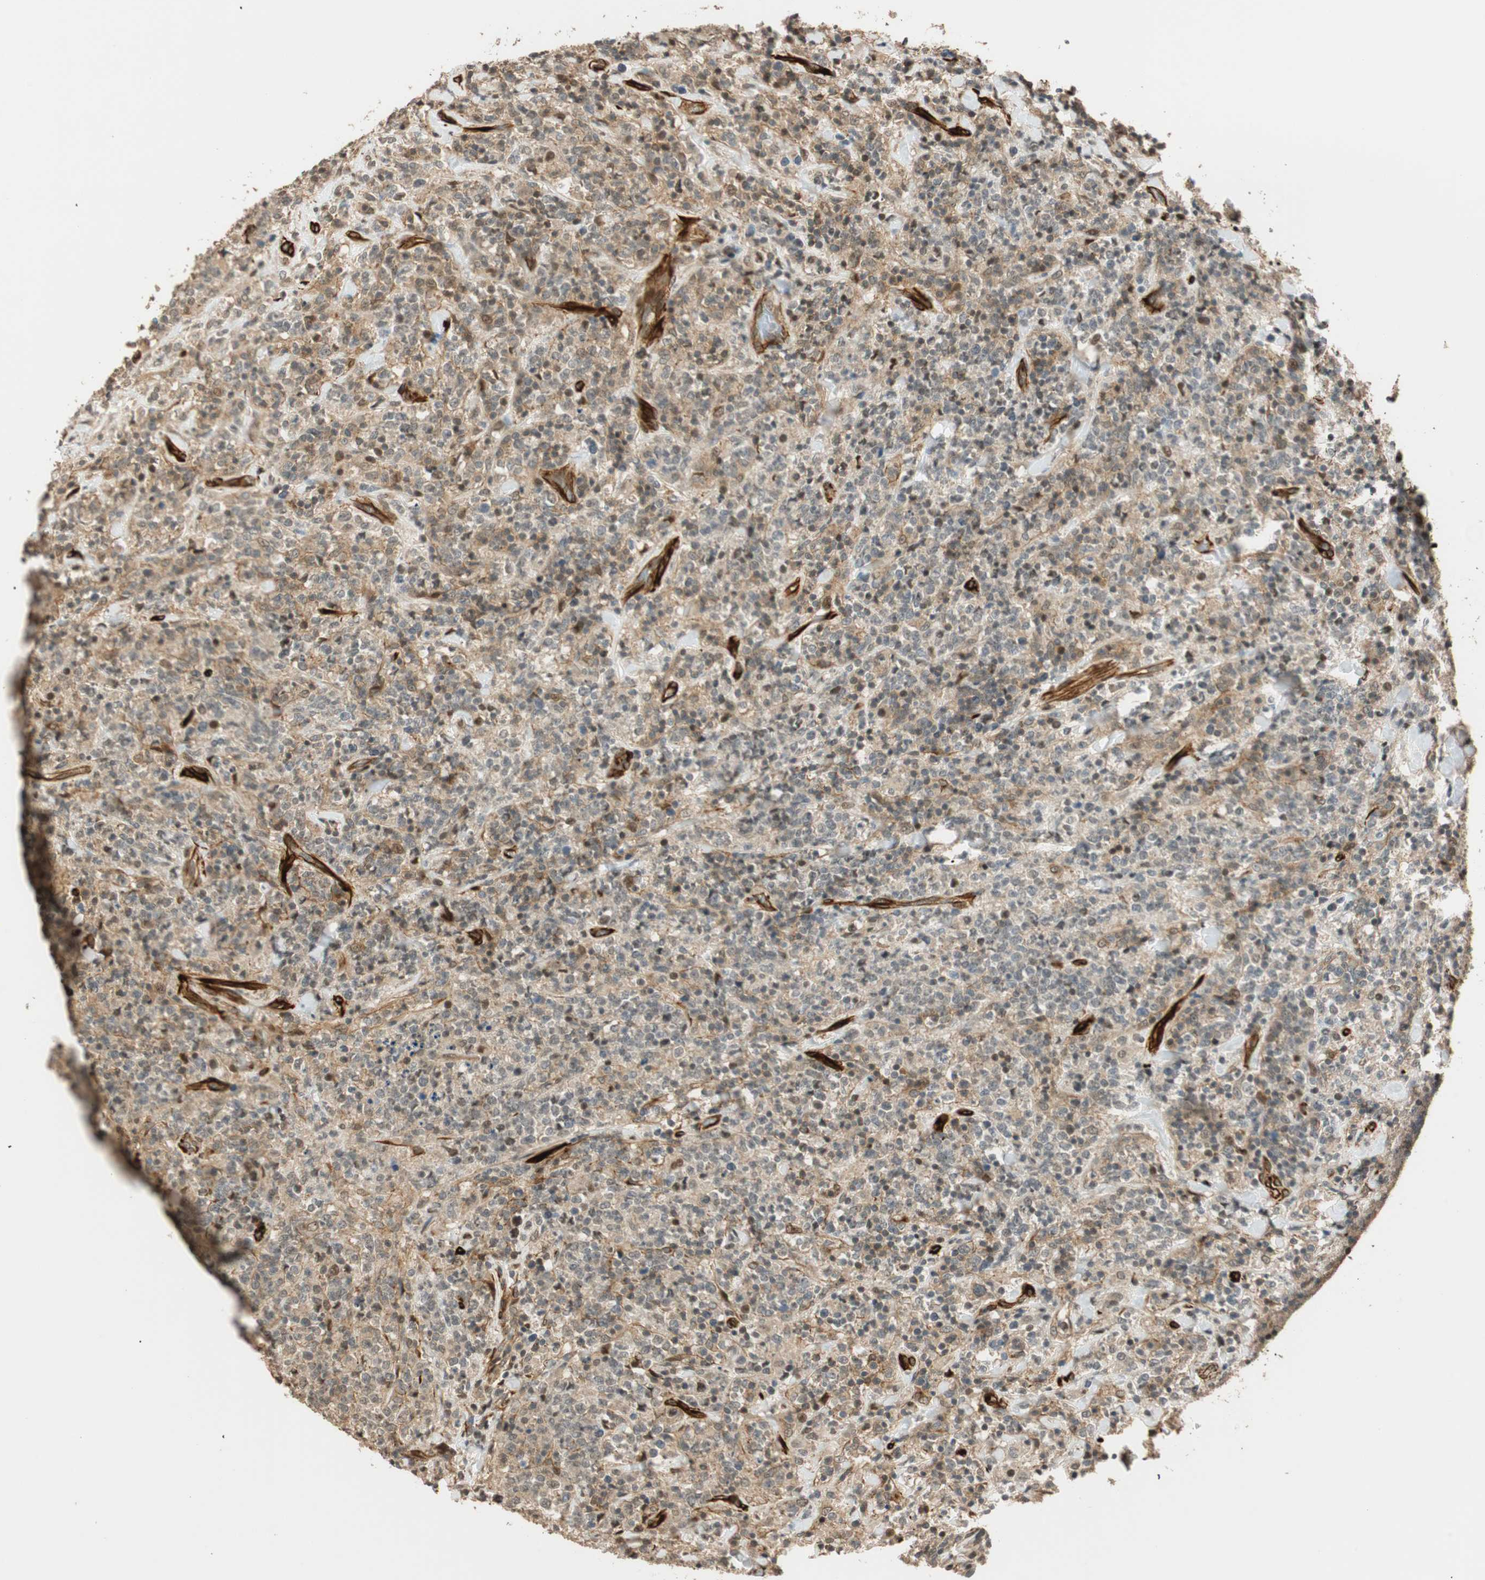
{"staining": {"intensity": "weak", "quantity": "25%-75%", "location": "nuclear"}, "tissue": "lymphoma", "cell_type": "Tumor cells", "image_type": "cancer", "snomed": [{"axis": "morphology", "description": "Malignant lymphoma, non-Hodgkin's type, High grade"}, {"axis": "topography", "description": "Soft tissue"}], "caption": "The histopathology image shows immunohistochemical staining of lymphoma. There is weak nuclear expression is identified in approximately 25%-75% of tumor cells.", "gene": "NES", "patient": {"sex": "male", "age": 18}}